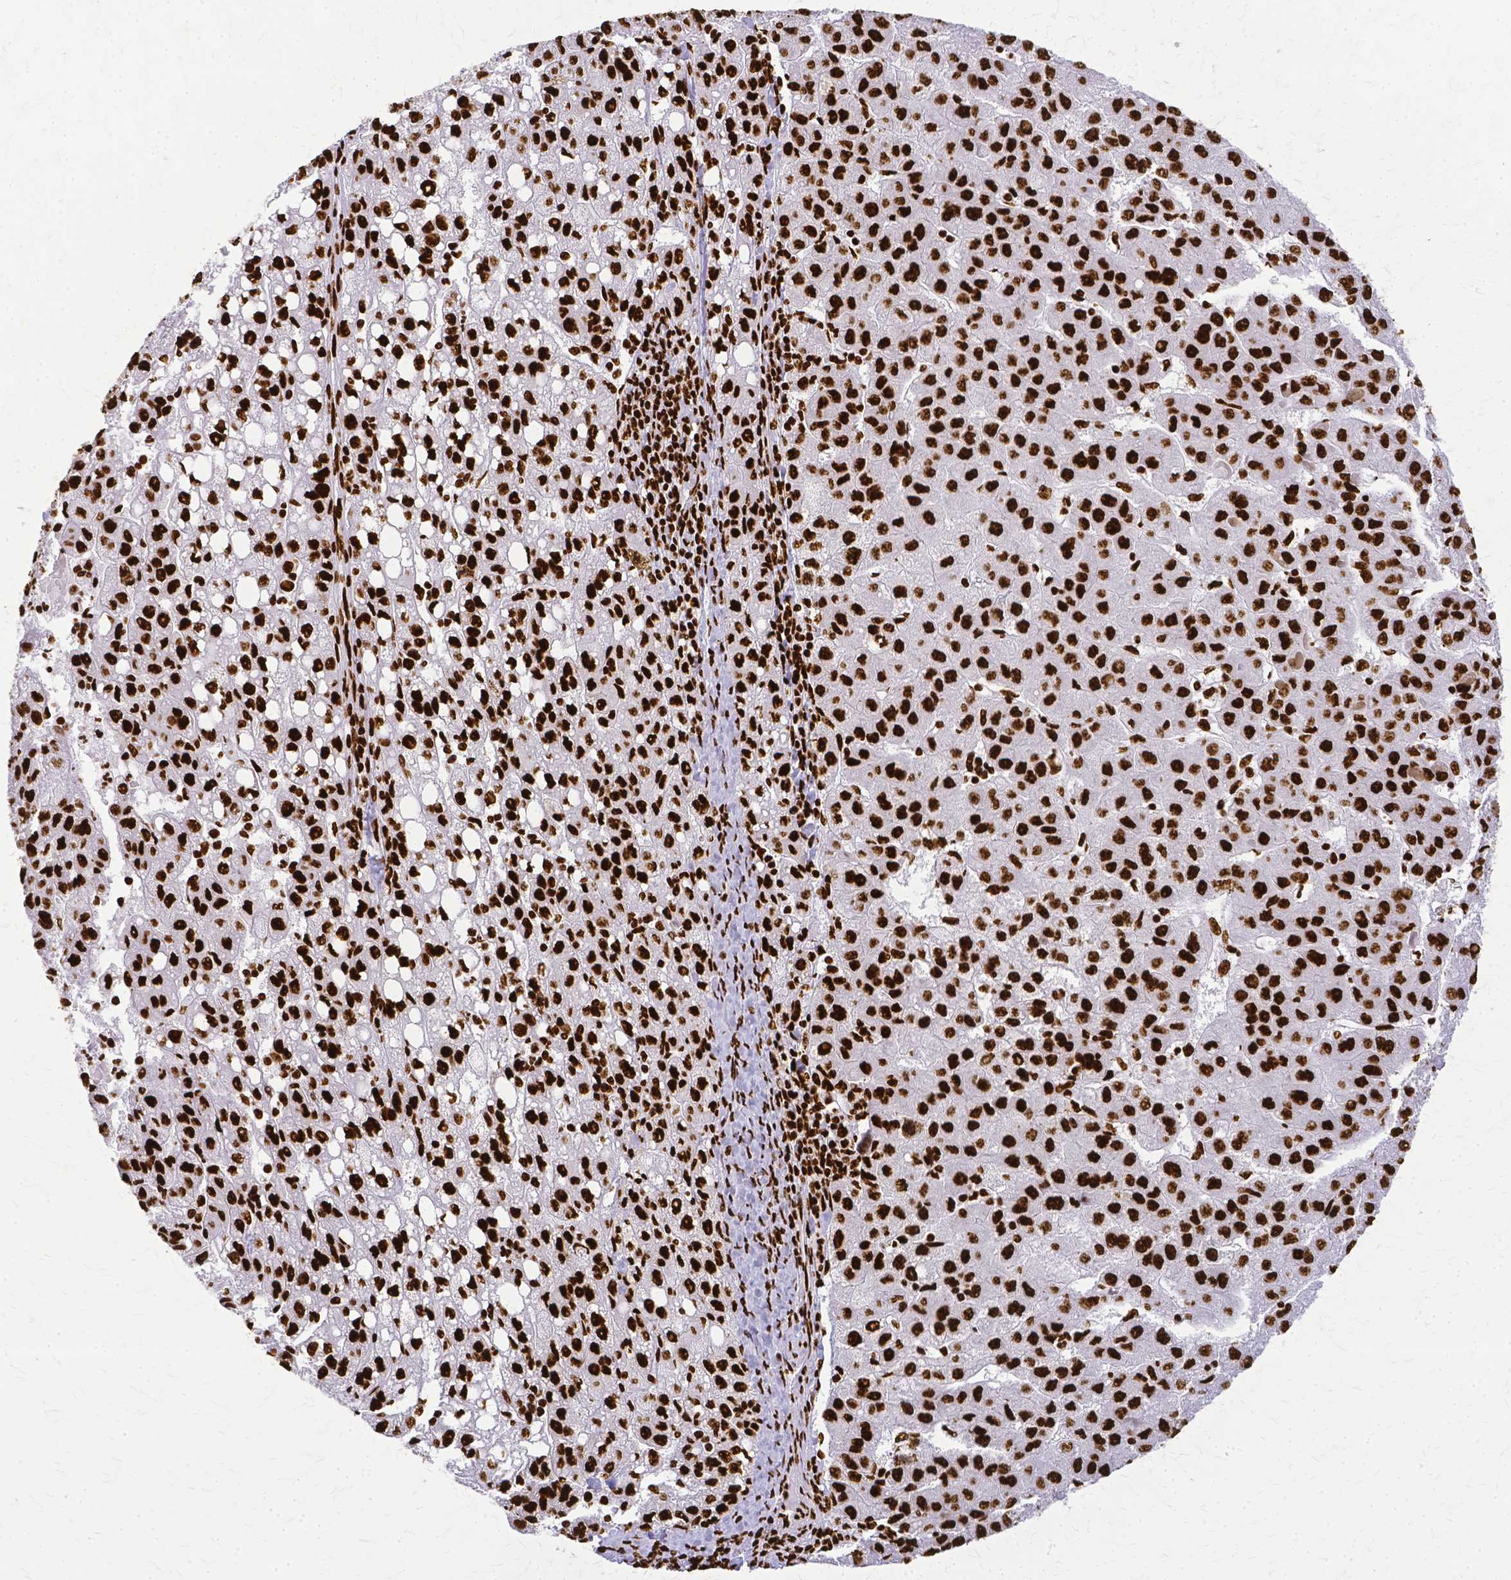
{"staining": {"intensity": "strong", "quantity": ">75%", "location": "nuclear"}, "tissue": "liver cancer", "cell_type": "Tumor cells", "image_type": "cancer", "snomed": [{"axis": "morphology", "description": "Carcinoma, Hepatocellular, NOS"}, {"axis": "topography", "description": "Liver"}], "caption": "IHC (DAB) staining of human hepatocellular carcinoma (liver) shows strong nuclear protein positivity in about >75% of tumor cells.", "gene": "SFPQ", "patient": {"sex": "female", "age": 82}}